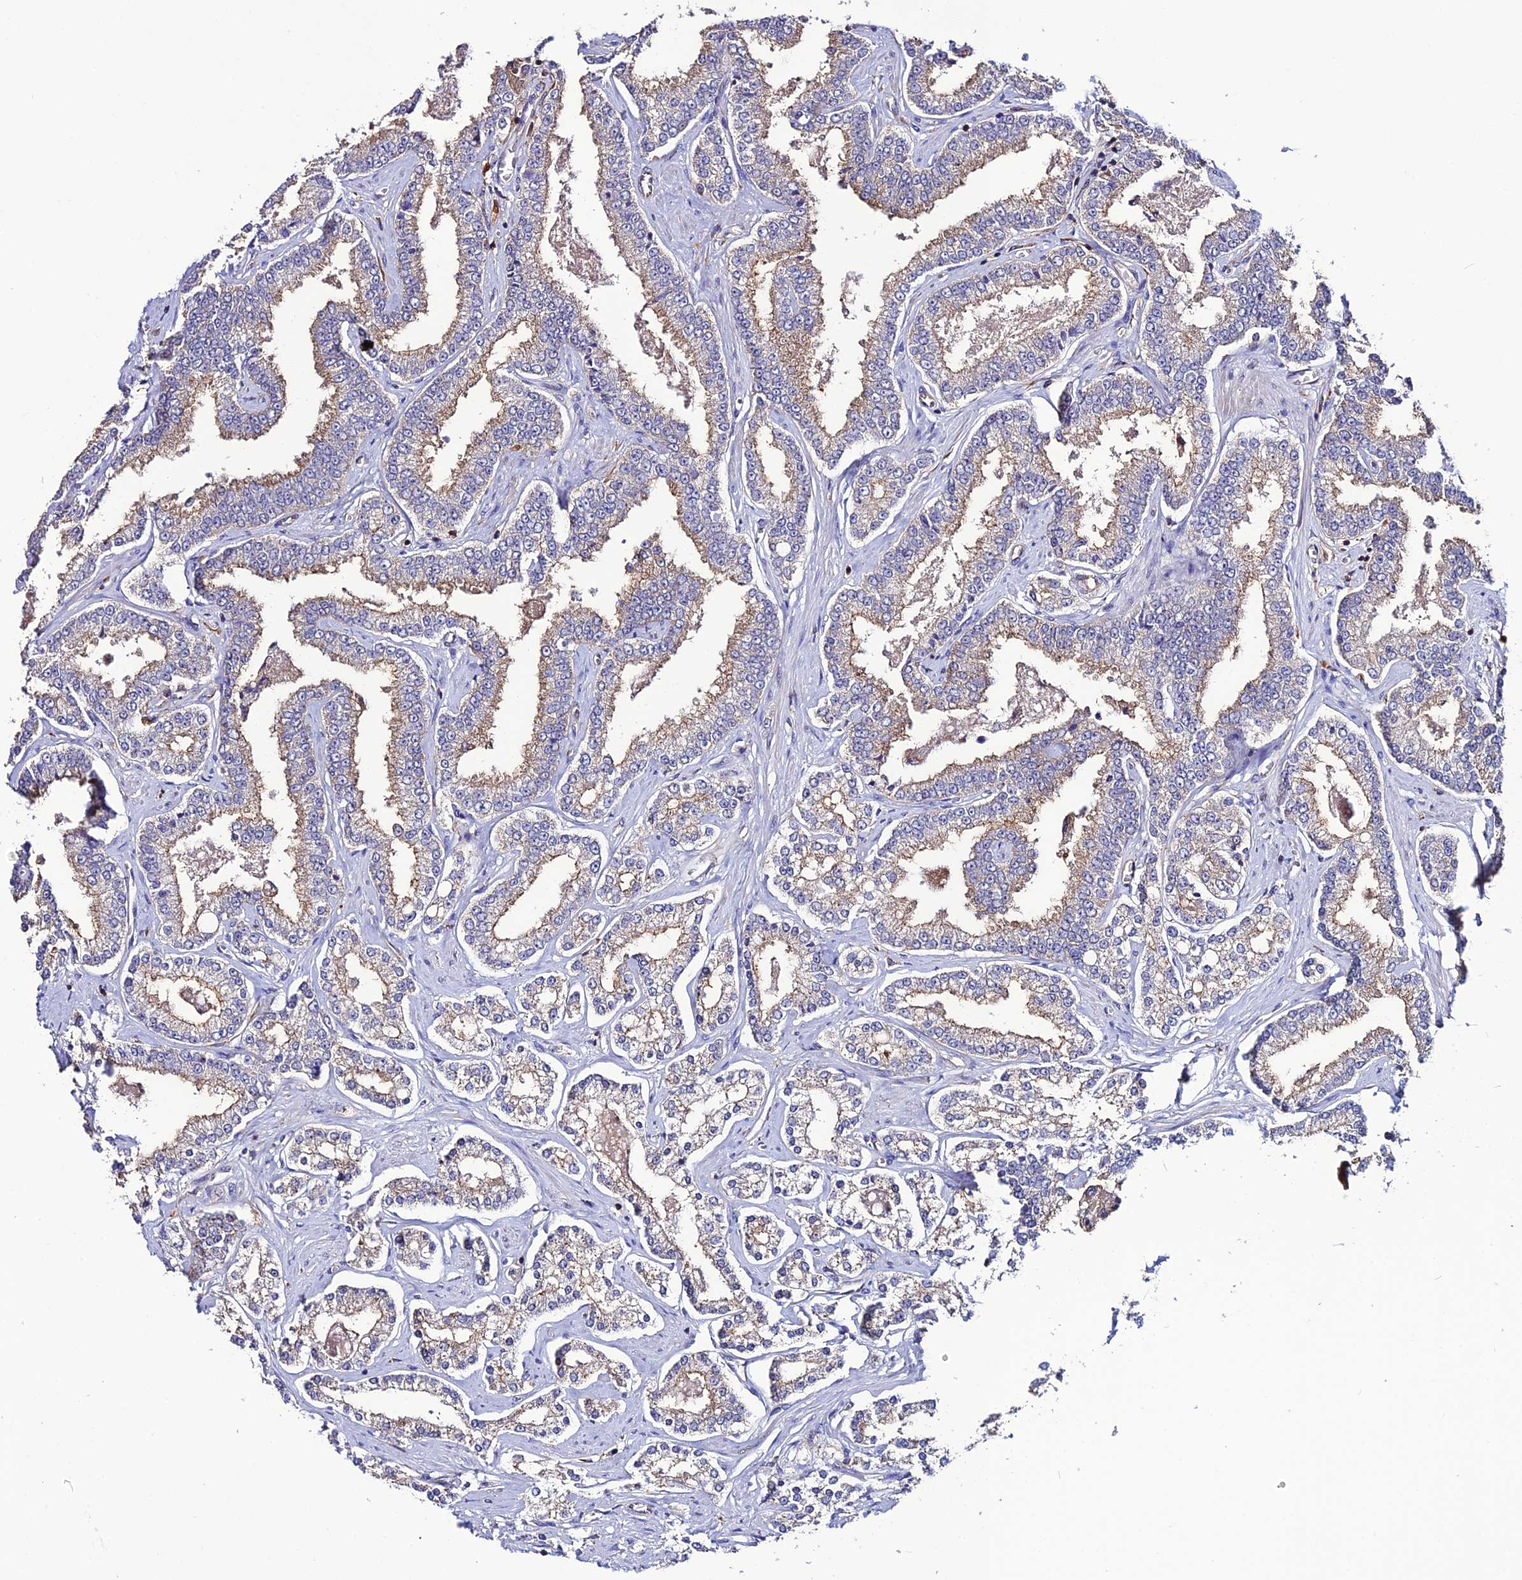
{"staining": {"intensity": "moderate", "quantity": "<25%", "location": "cytoplasmic/membranous"}, "tissue": "prostate cancer", "cell_type": "Tumor cells", "image_type": "cancer", "snomed": [{"axis": "morphology", "description": "Normal tissue, NOS"}, {"axis": "morphology", "description": "Adenocarcinoma, High grade"}, {"axis": "topography", "description": "Prostate"}], "caption": "An image of human prostate cancer (adenocarcinoma (high-grade)) stained for a protein demonstrates moderate cytoplasmic/membranous brown staining in tumor cells. Immunohistochemistry stains the protein of interest in brown and the nuclei are stained blue.", "gene": "USP17L15", "patient": {"sex": "male", "age": 83}}